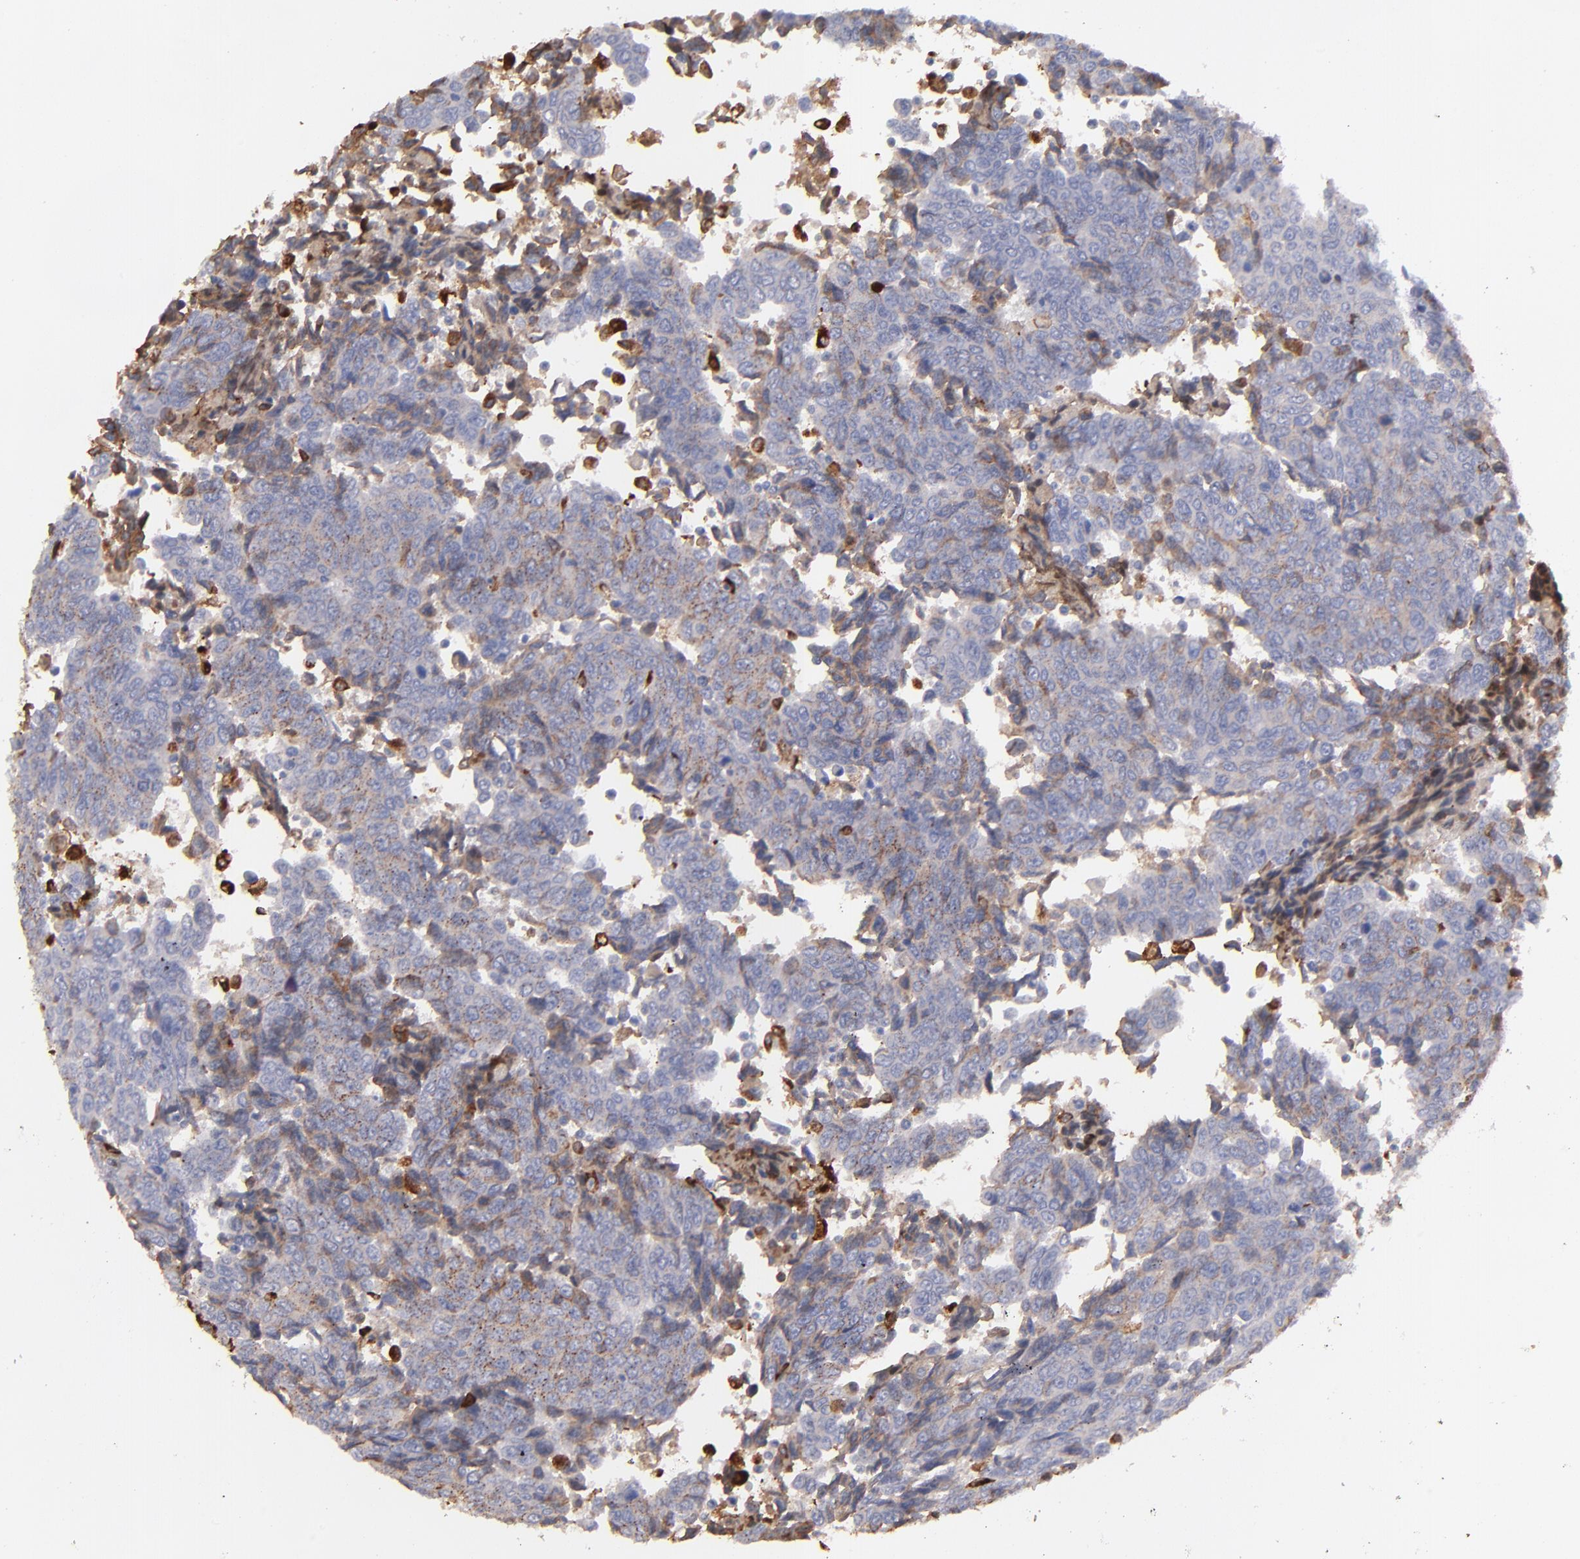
{"staining": {"intensity": "weak", "quantity": "25%-75%", "location": "cytoplasmic/membranous"}, "tissue": "urothelial cancer", "cell_type": "Tumor cells", "image_type": "cancer", "snomed": [{"axis": "morphology", "description": "Urothelial carcinoma, High grade"}, {"axis": "topography", "description": "Urinary bladder"}], "caption": "A photomicrograph showing weak cytoplasmic/membranous expression in about 25%-75% of tumor cells in urothelial carcinoma (high-grade), as visualized by brown immunohistochemical staining.", "gene": "C1QA", "patient": {"sex": "male", "age": 86}}